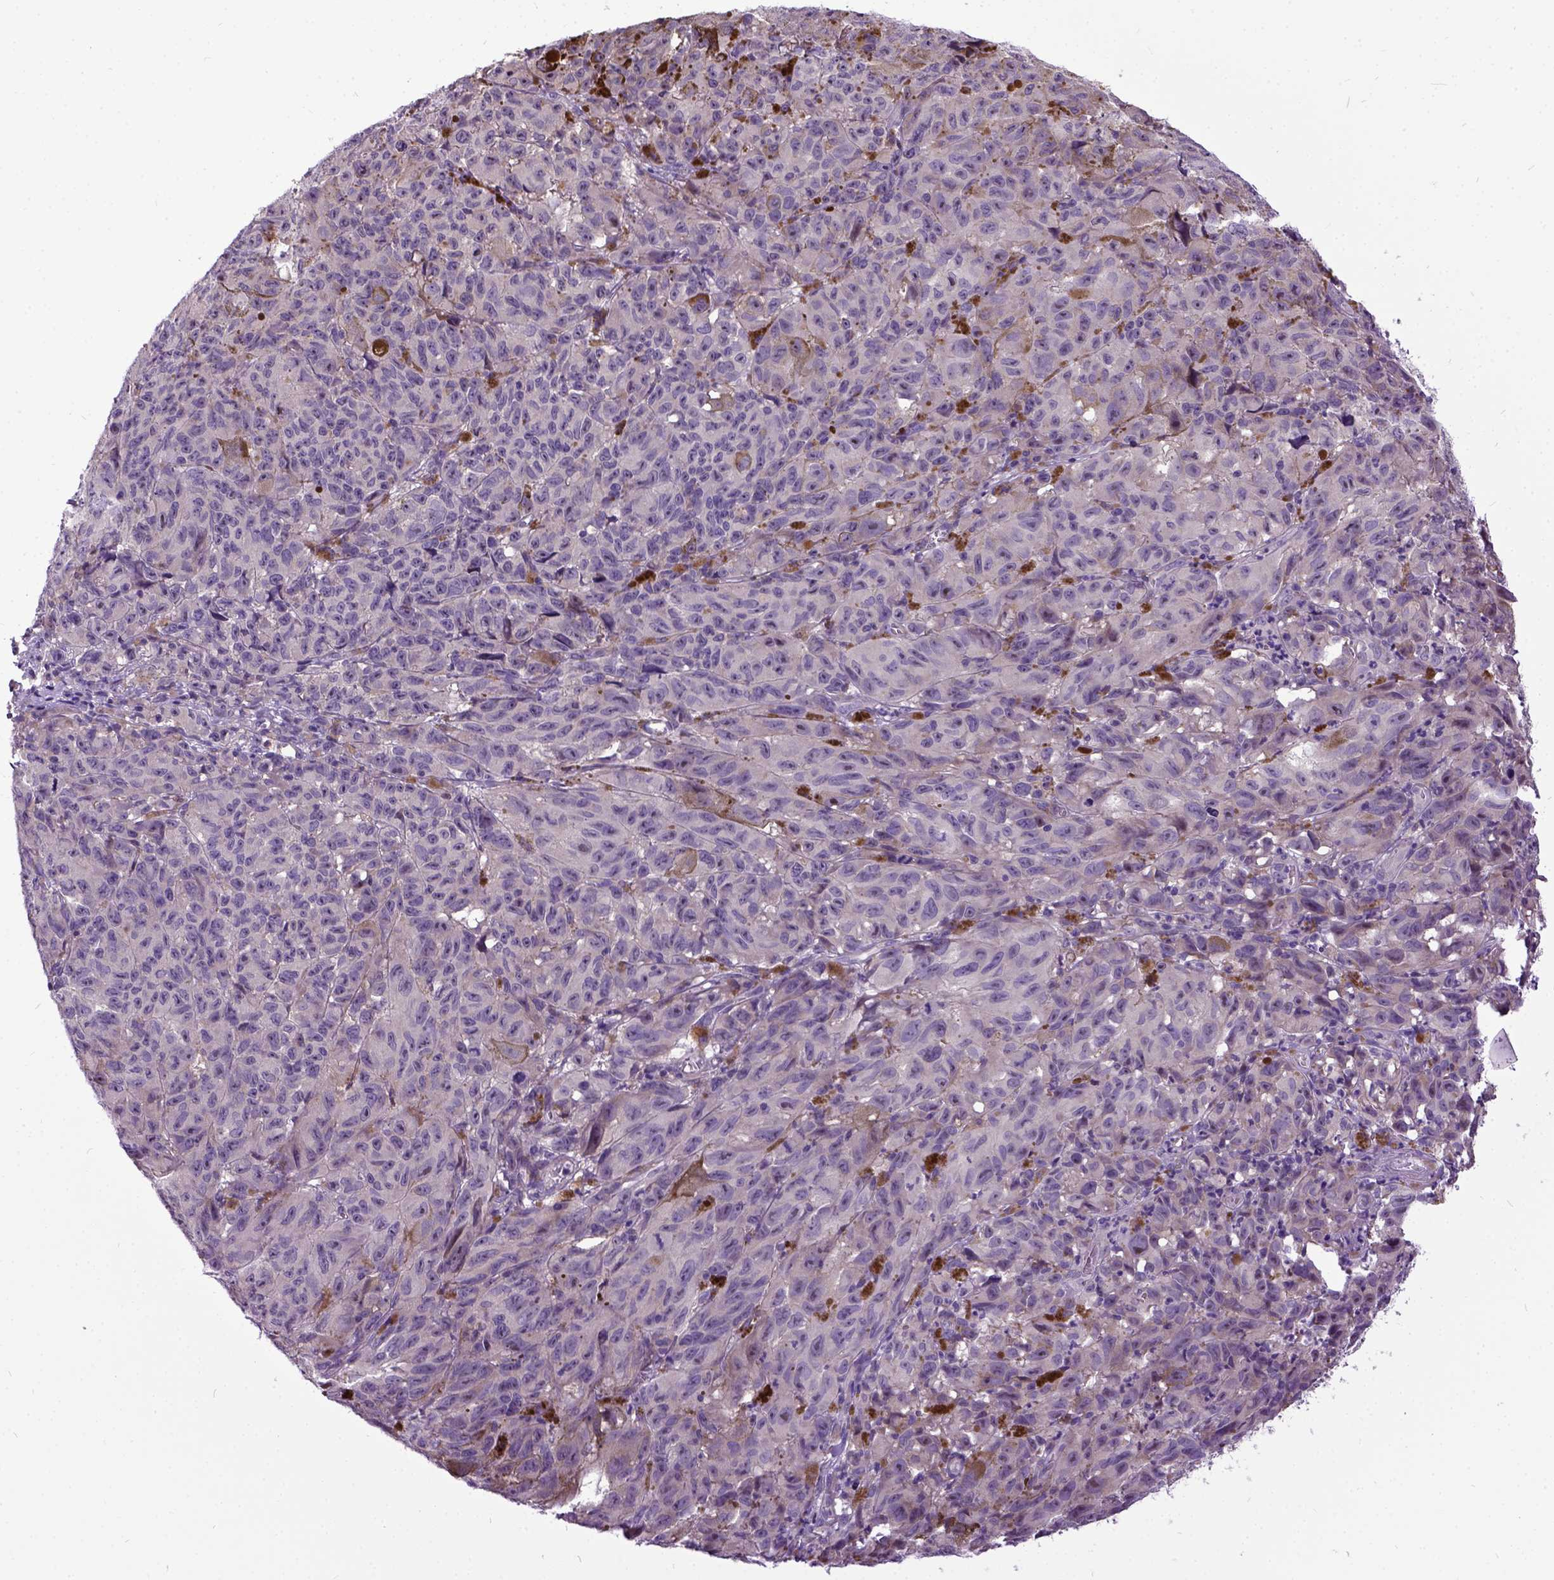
{"staining": {"intensity": "negative", "quantity": "none", "location": "none"}, "tissue": "melanoma", "cell_type": "Tumor cells", "image_type": "cancer", "snomed": [{"axis": "morphology", "description": "Malignant melanoma, NOS"}, {"axis": "topography", "description": "Vulva, labia, clitoris and Bartholin´s gland, NO"}], "caption": "A high-resolution photomicrograph shows immunohistochemistry staining of melanoma, which shows no significant positivity in tumor cells.", "gene": "NEK5", "patient": {"sex": "female", "age": 75}}